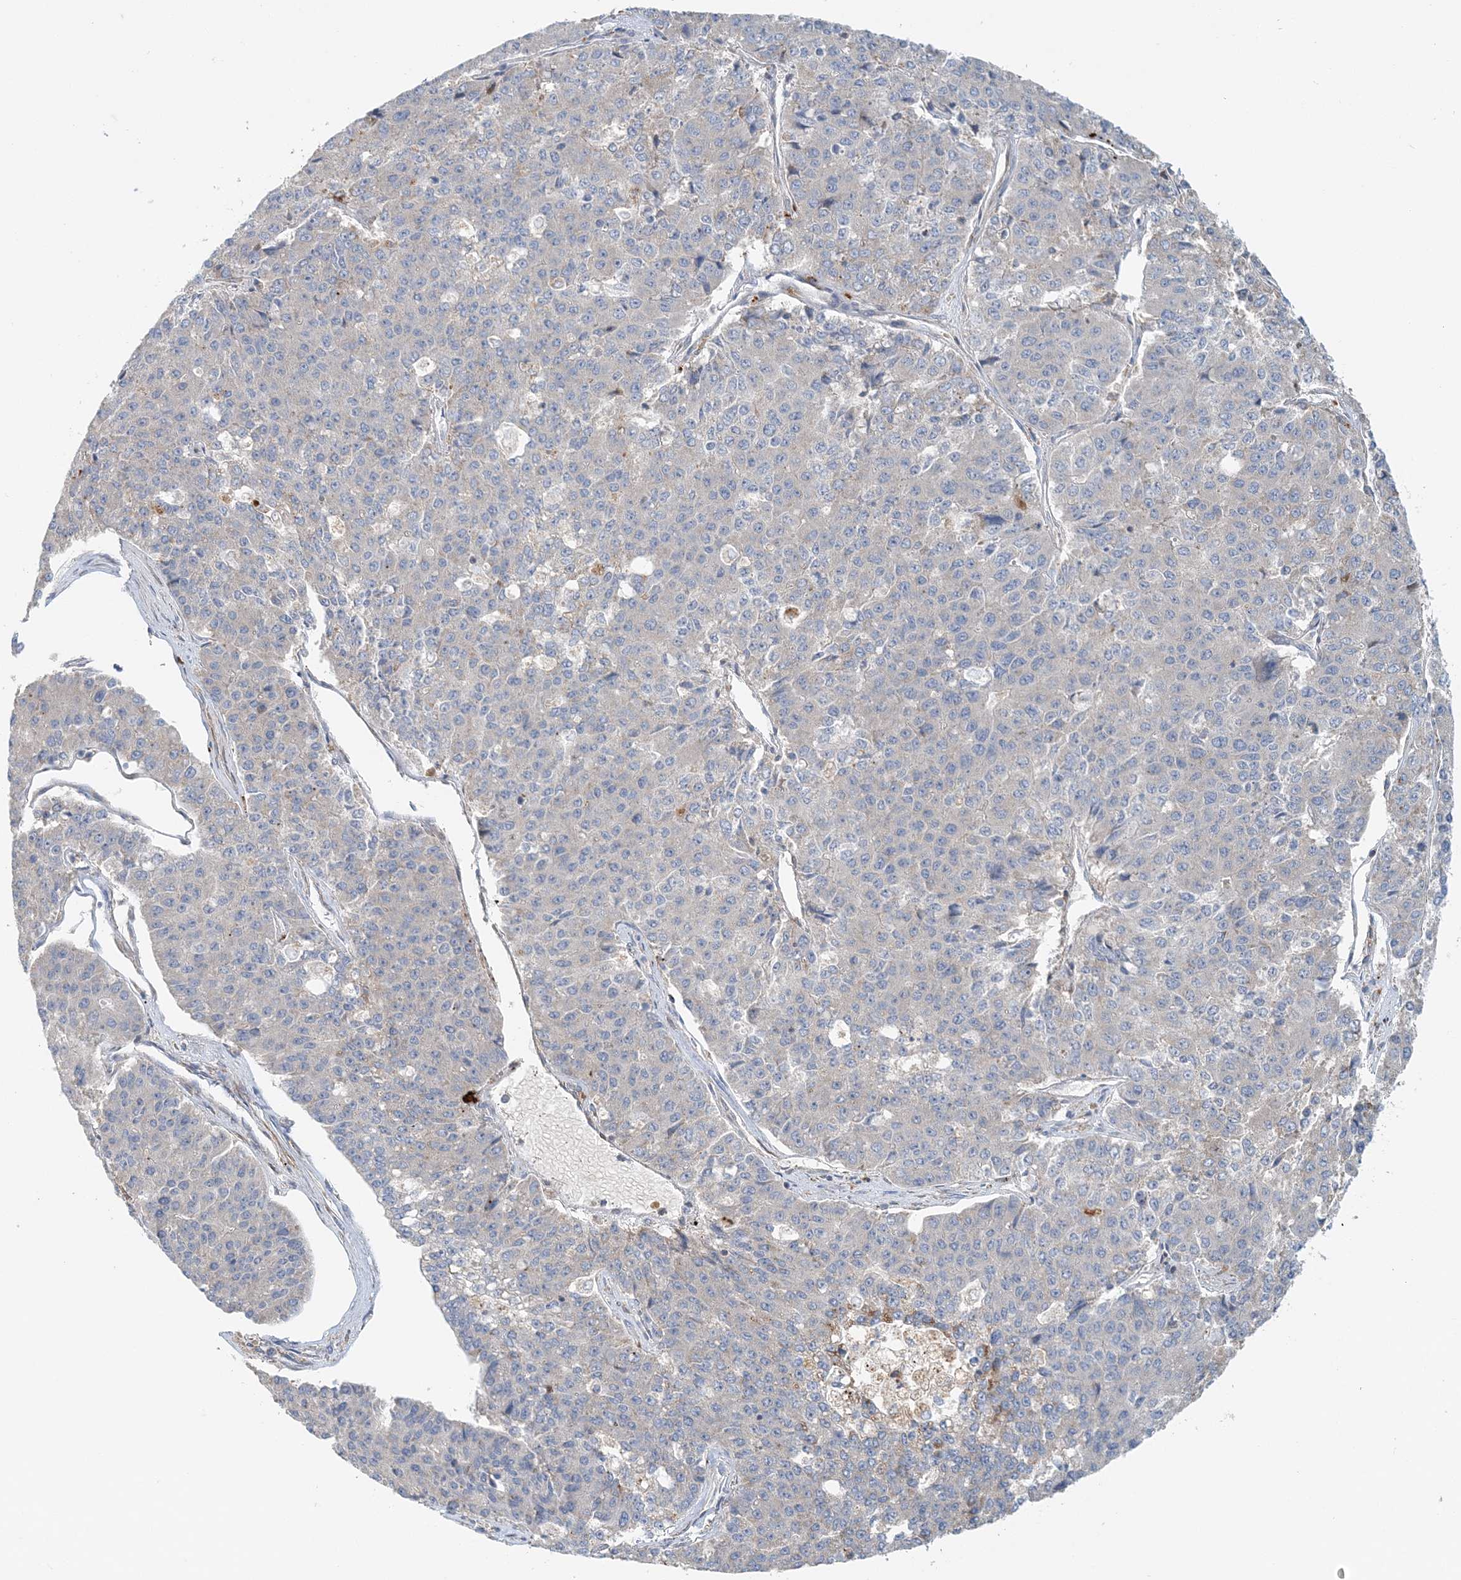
{"staining": {"intensity": "negative", "quantity": "none", "location": "none"}, "tissue": "pancreatic cancer", "cell_type": "Tumor cells", "image_type": "cancer", "snomed": [{"axis": "morphology", "description": "Adenocarcinoma, NOS"}, {"axis": "topography", "description": "Pancreas"}], "caption": "Immunohistochemical staining of pancreatic cancer reveals no significant expression in tumor cells.", "gene": "TTI1", "patient": {"sex": "male", "age": 50}}